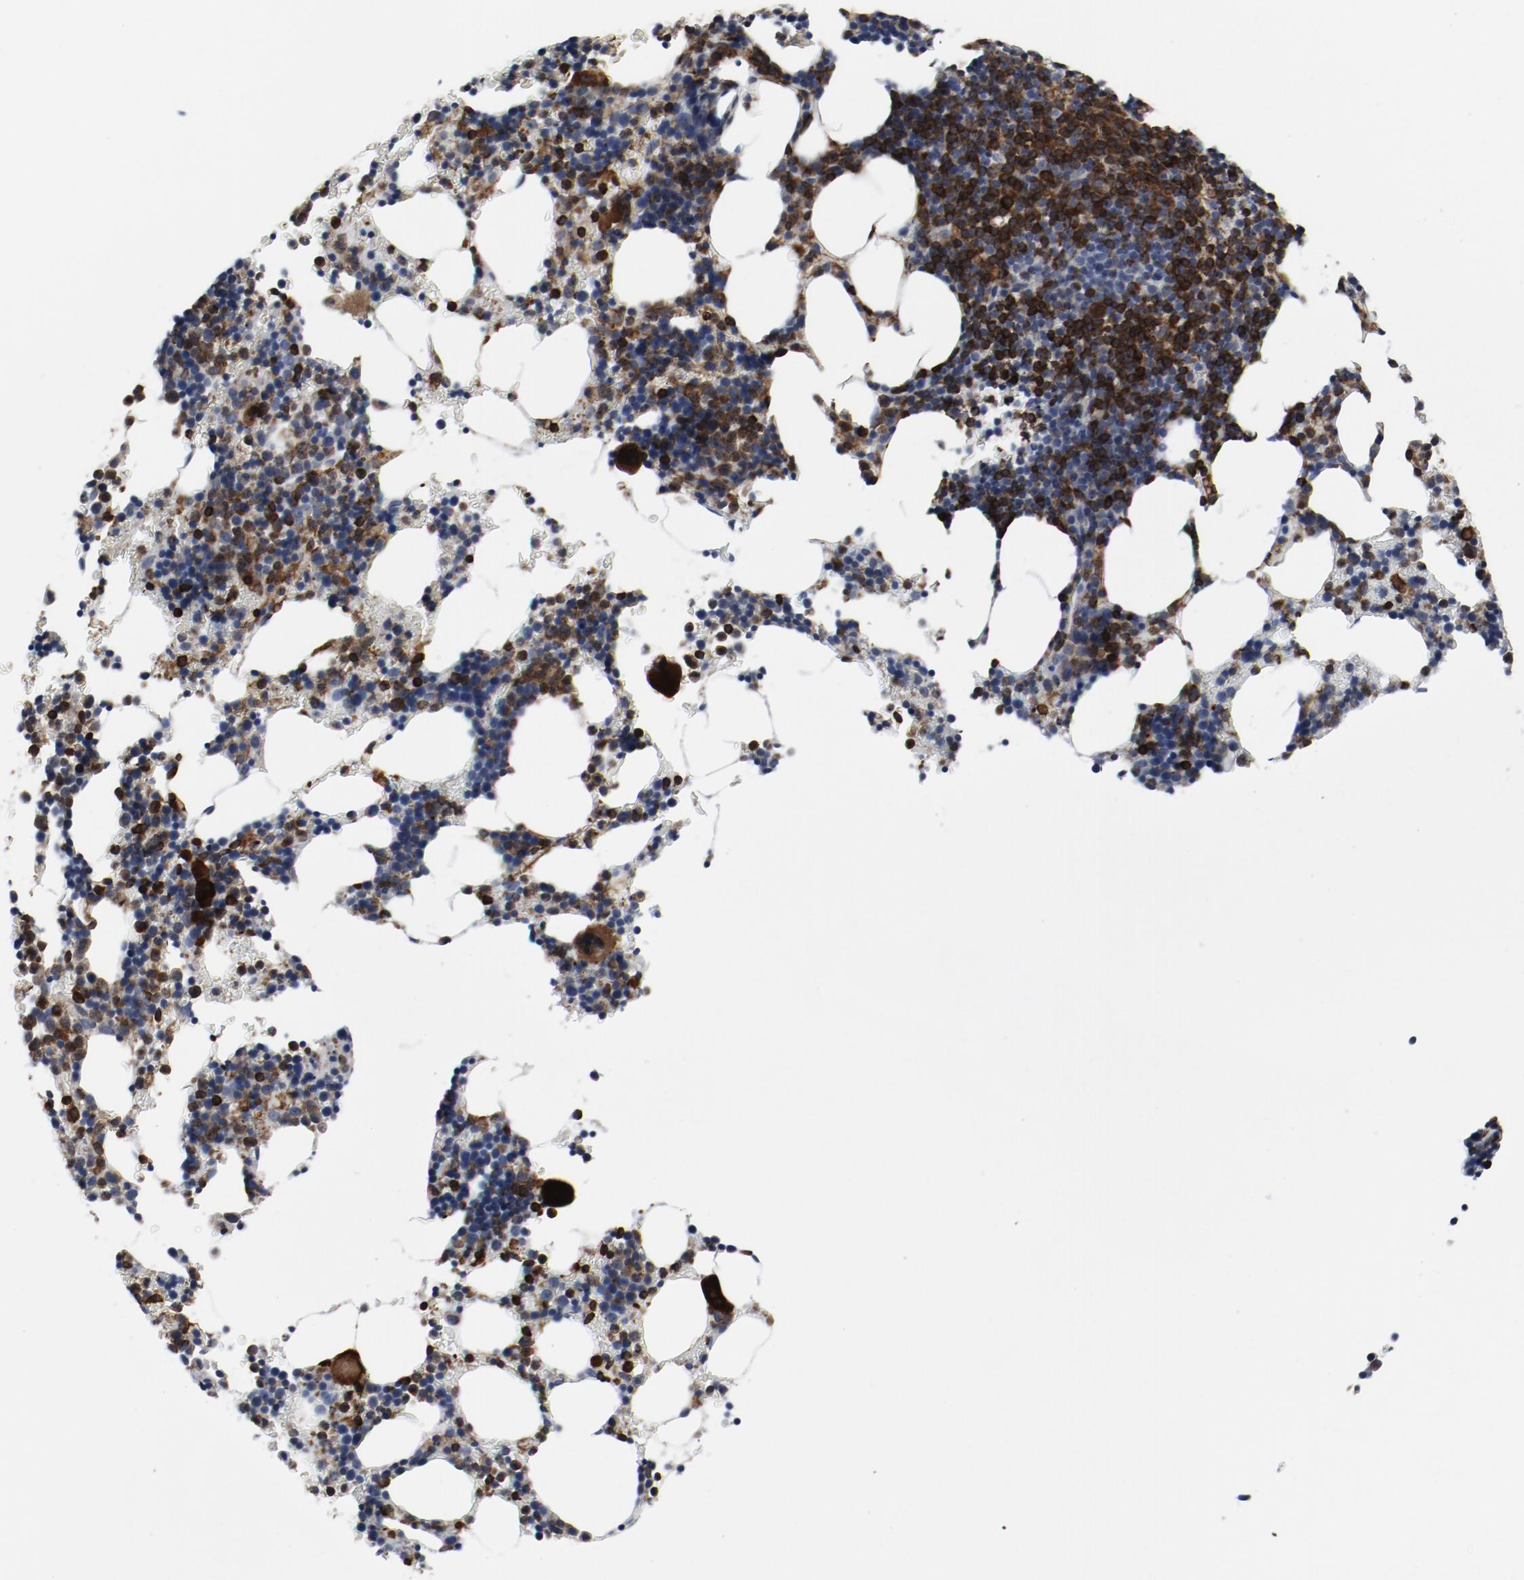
{"staining": {"intensity": "strong", "quantity": "25%-75%", "location": "cytoplasmic/membranous"}, "tissue": "bone marrow", "cell_type": "Hematopoietic cells", "image_type": "normal", "snomed": [{"axis": "morphology", "description": "Normal tissue, NOS"}, {"axis": "topography", "description": "Bone marrow"}], "caption": "DAB immunohistochemical staining of unremarkable human bone marrow shows strong cytoplasmic/membranous protein positivity in approximately 25%-75% of hematopoietic cells.", "gene": "LCP2", "patient": {"sex": "female", "age": 78}}